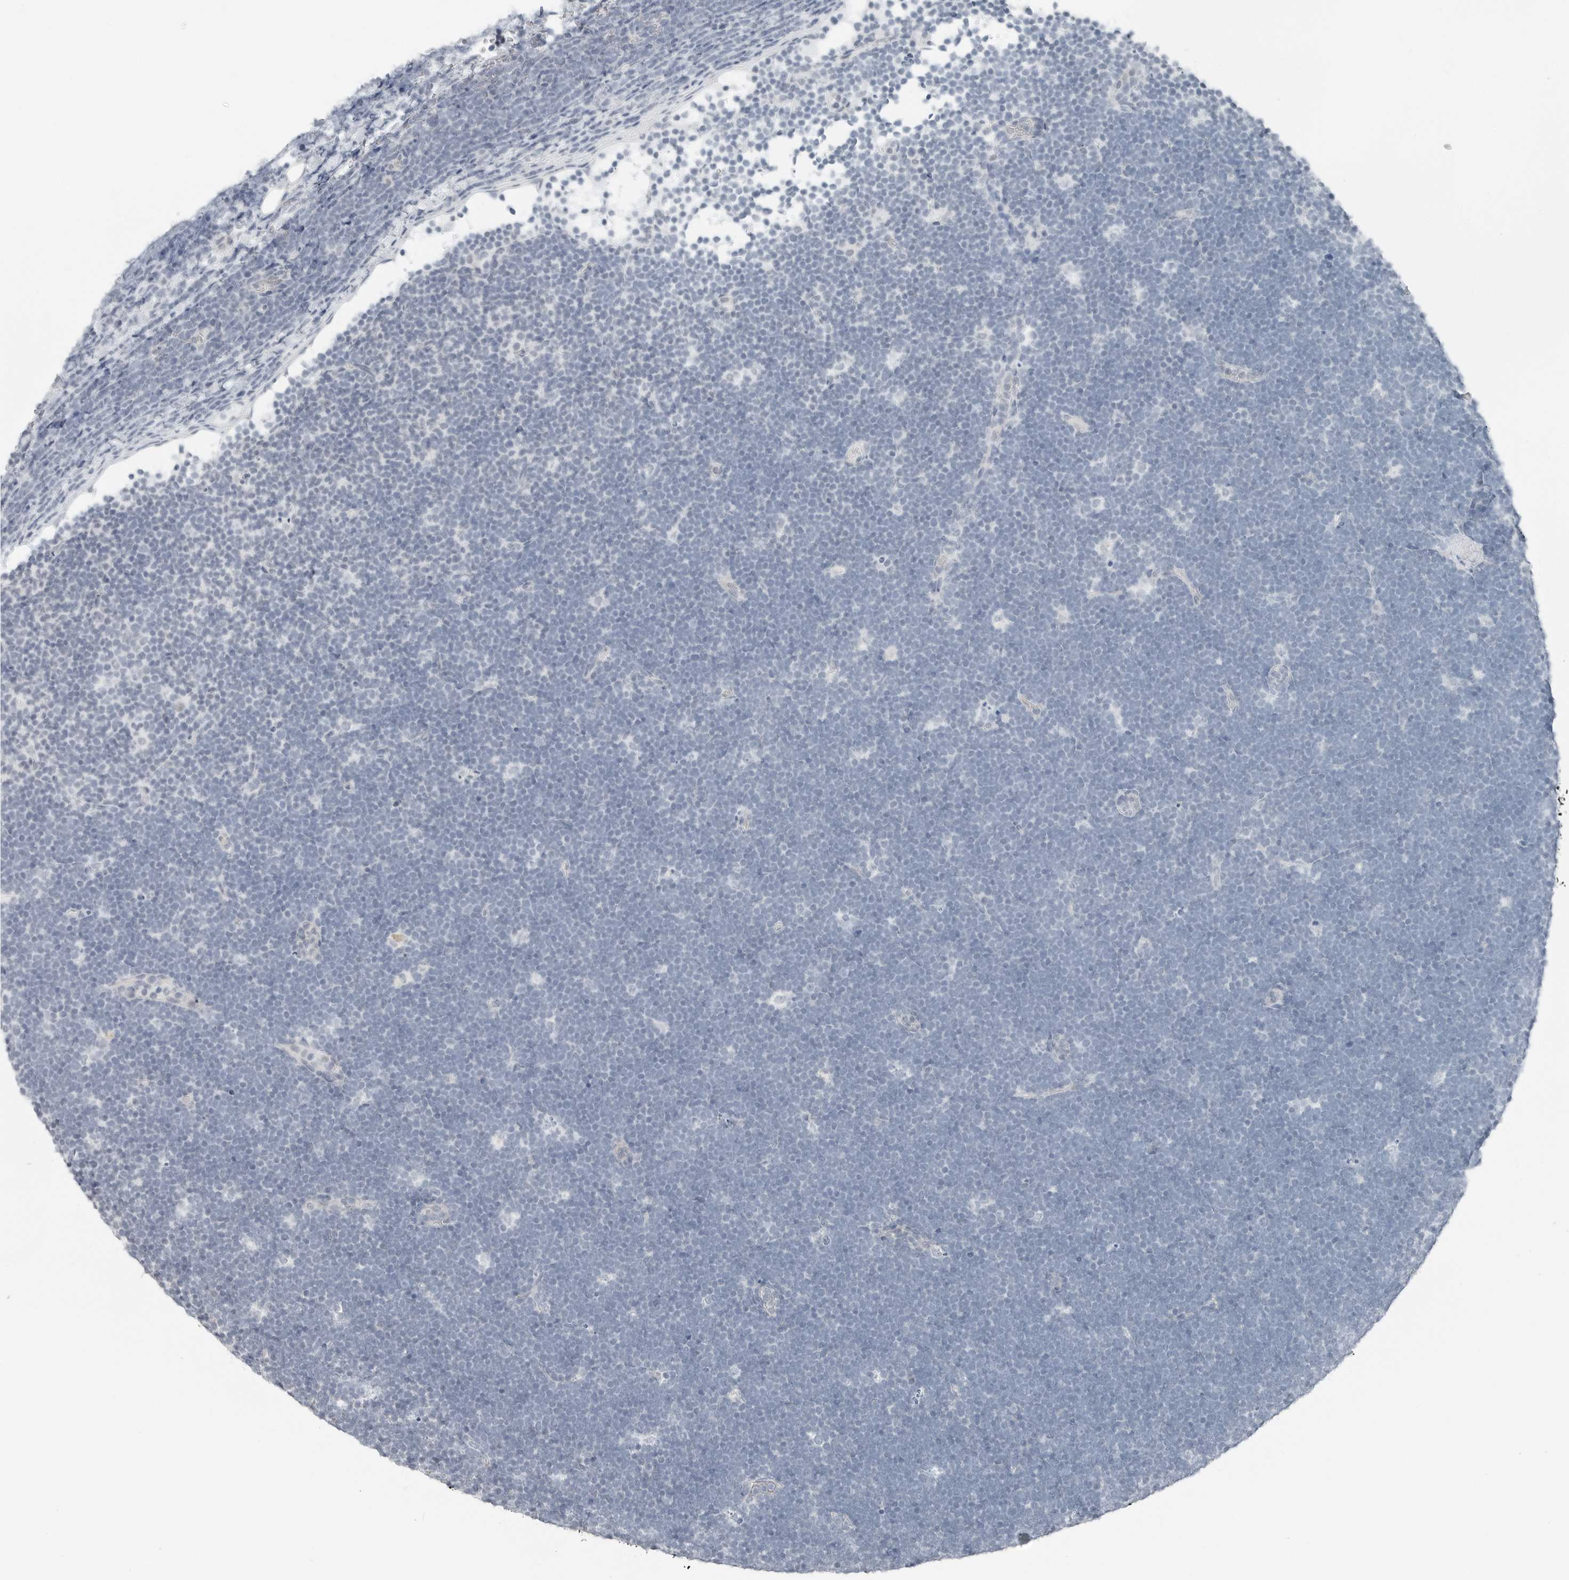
{"staining": {"intensity": "negative", "quantity": "none", "location": "none"}, "tissue": "lymphoma", "cell_type": "Tumor cells", "image_type": "cancer", "snomed": [{"axis": "morphology", "description": "Malignant lymphoma, non-Hodgkin's type, High grade"}, {"axis": "topography", "description": "Lymph node"}], "caption": "Immunohistochemistry (IHC) micrograph of malignant lymphoma, non-Hodgkin's type (high-grade) stained for a protein (brown), which shows no staining in tumor cells.", "gene": "XIRP1", "patient": {"sex": "male", "age": 13}}